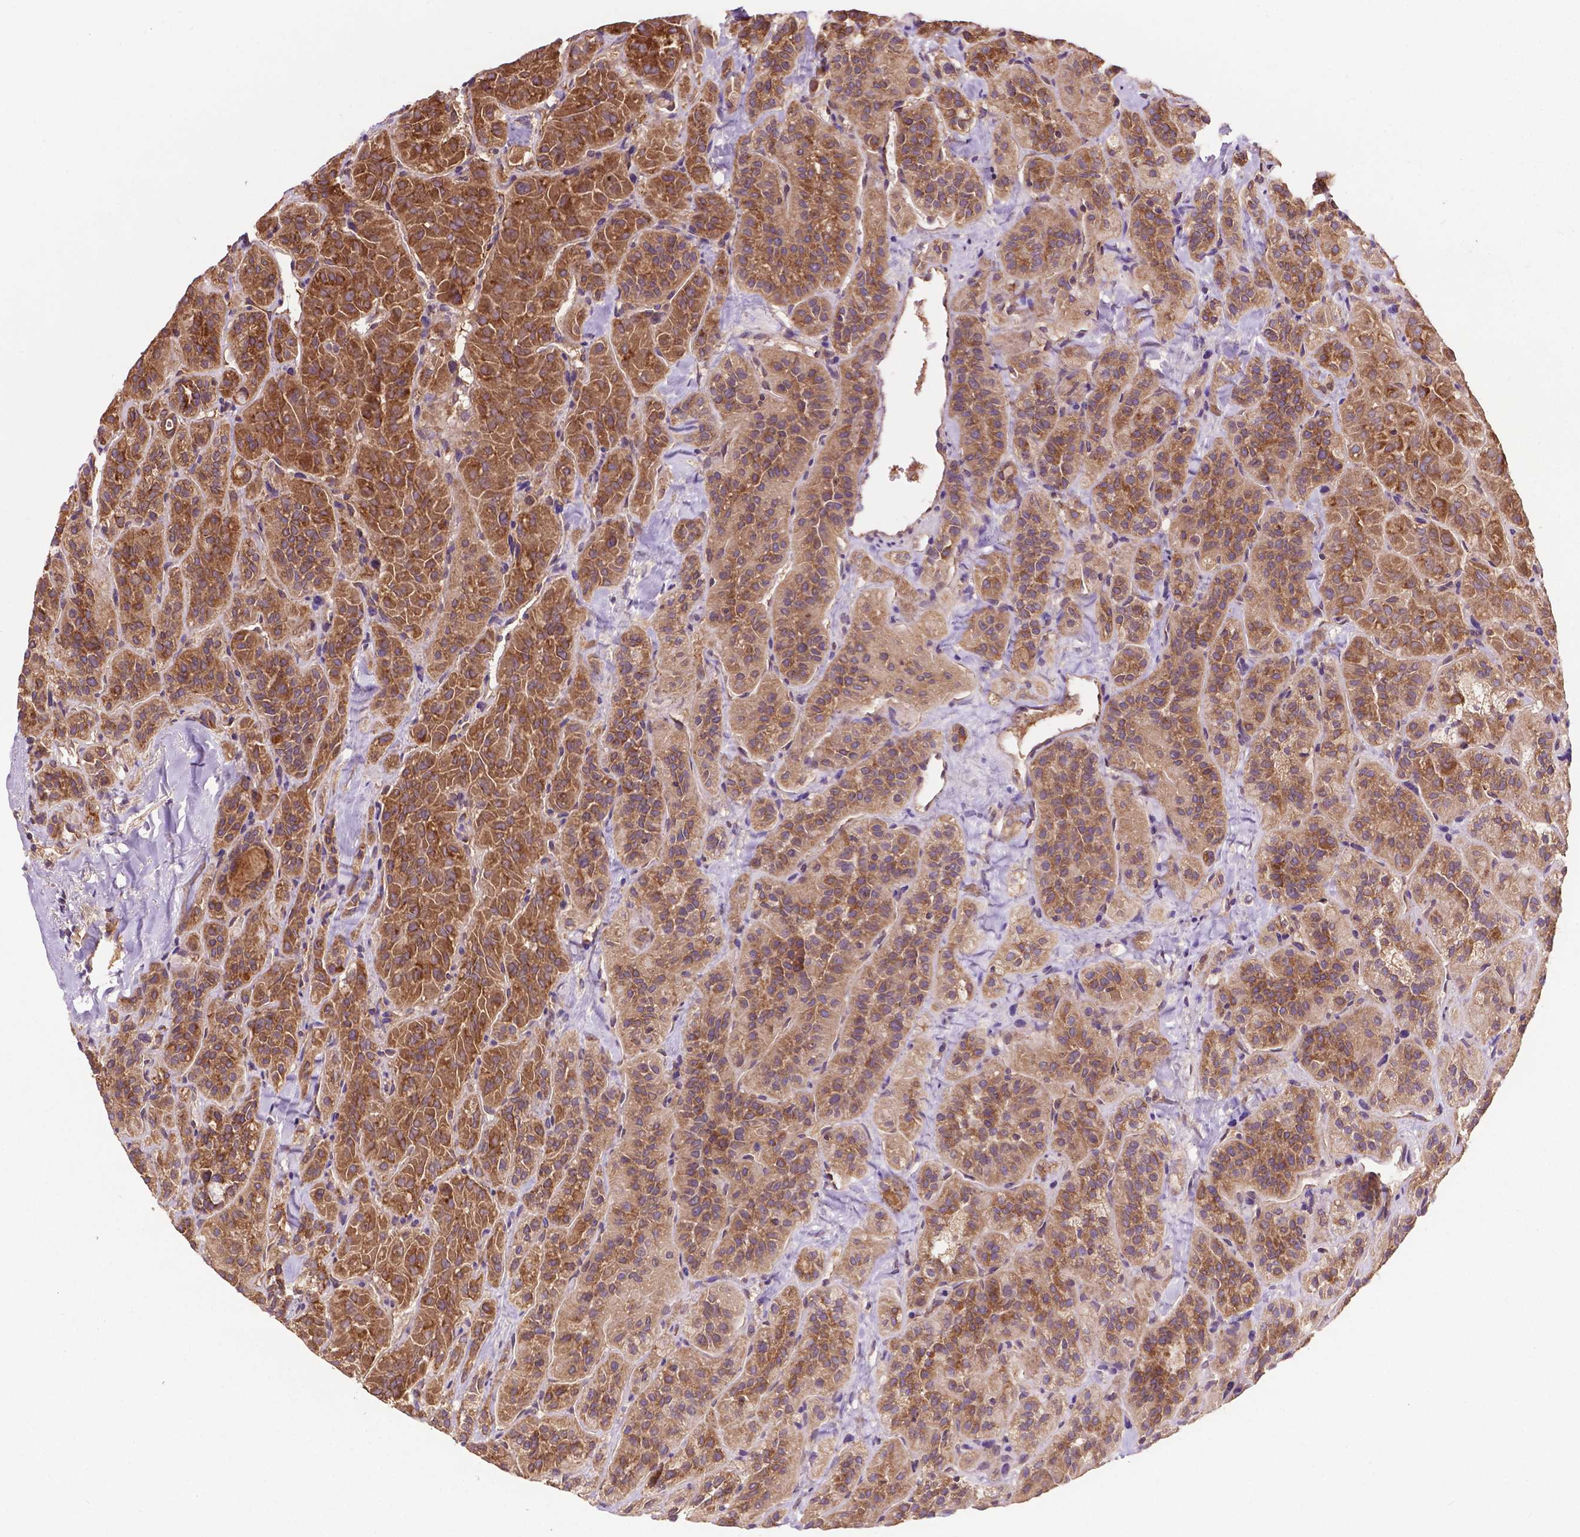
{"staining": {"intensity": "moderate", "quantity": ">75%", "location": "cytoplasmic/membranous"}, "tissue": "thyroid cancer", "cell_type": "Tumor cells", "image_type": "cancer", "snomed": [{"axis": "morphology", "description": "Papillary adenocarcinoma, NOS"}, {"axis": "topography", "description": "Thyroid gland"}], "caption": "Immunohistochemistry (DAB (3,3'-diaminobenzidine)) staining of human thyroid cancer shows moderate cytoplasmic/membranous protein positivity in about >75% of tumor cells.", "gene": "CCDC71L", "patient": {"sex": "female", "age": 45}}